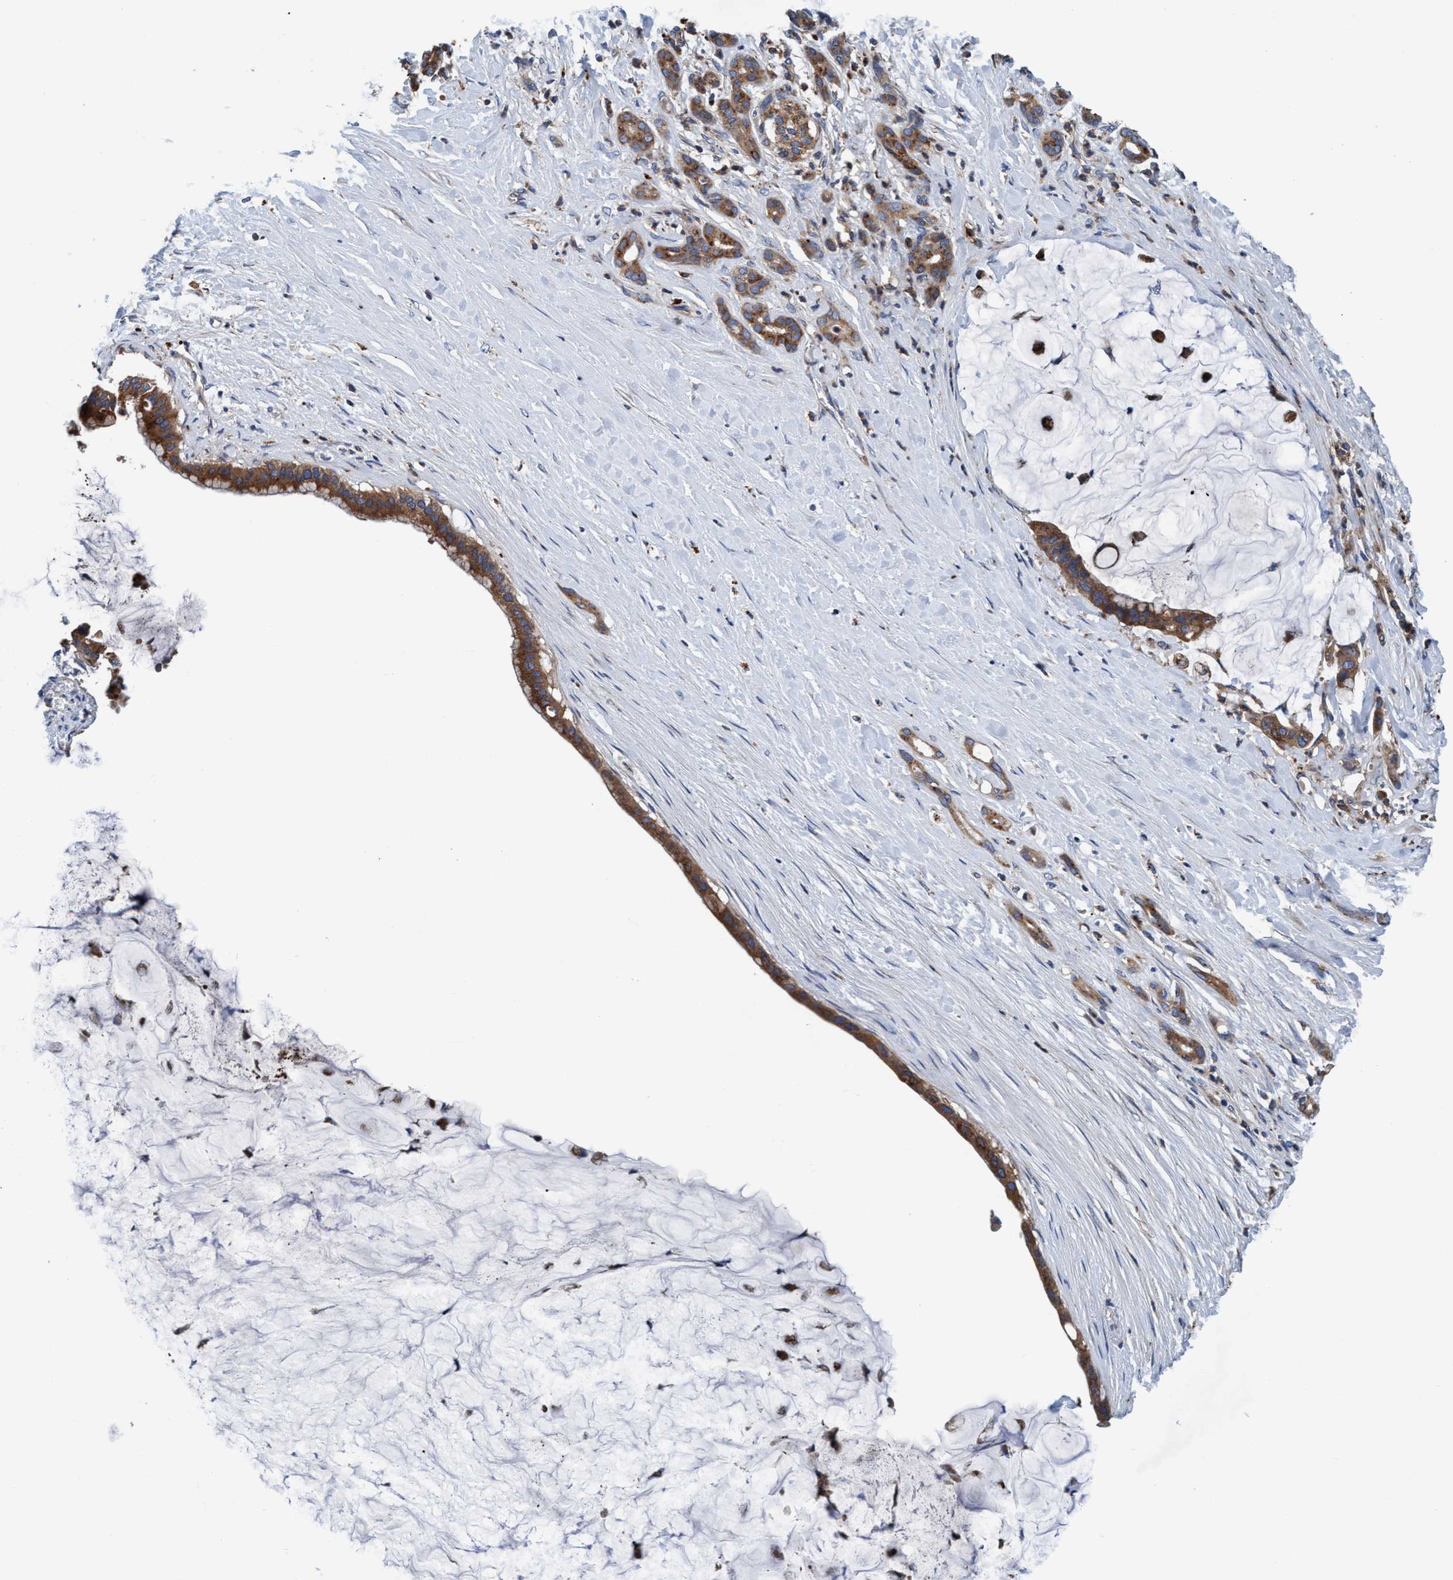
{"staining": {"intensity": "moderate", "quantity": ">75%", "location": "cytoplasmic/membranous"}, "tissue": "pancreatic cancer", "cell_type": "Tumor cells", "image_type": "cancer", "snomed": [{"axis": "morphology", "description": "Adenocarcinoma, NOS"}, {"axis": "topography", "description": "Pancreas"}], "caption": "Immunohistochemistry of human pancreatic adenocarcinoma displays medium levels of moderate cytoplasmic/membranous positivity in approximately >75% of tumor cells. (Stains: DAB in brown, nuclei in blue, Microscopy: brightfield microscopy at high magnification).", "gene": "ENDOG", "patient": {"sex": "male", "age": 41}}